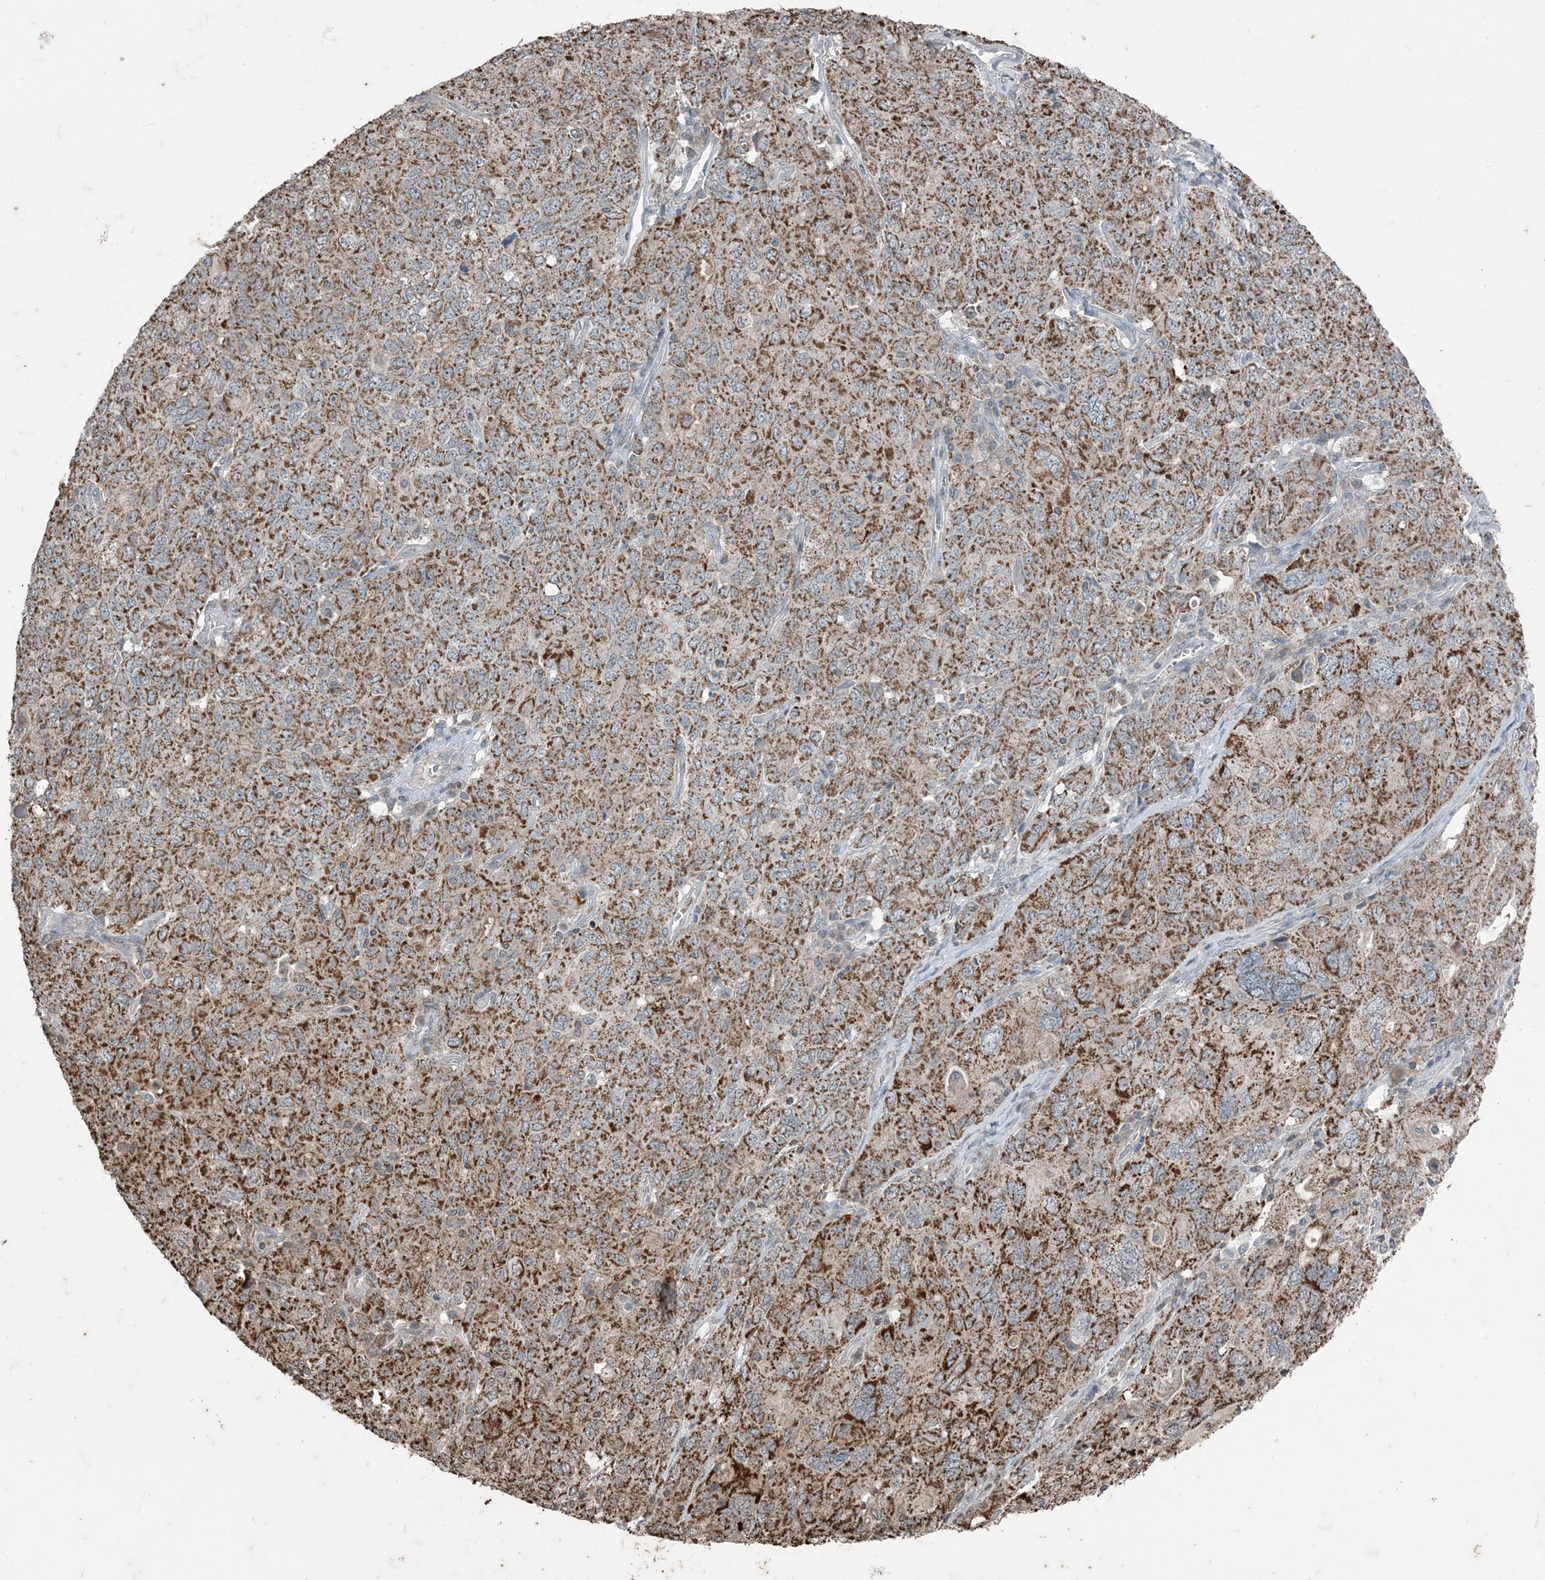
{"staining": {"intensity": "moderate", "quantity": ">75%", "location": "cytoplasmic/membranous"}, "tissue": "ovarian cancer", "cell_type": "Tumor cells", "image_type": "cancer", "snomed": [{"axis": "morphology", "description": "Carcinoma, endometroid"}, {"axis": "topography", "description": "Ovary"}], "caption": "This image exhibits endometroid carcinoma (ovarian) stained with immunohistochemistry to label a protein in brown. The cytoplasmic/membranous of tumor cells show moderate positivity for the protein. Nuclei are counter-stained blue.", "gene": "GNL1", "patient": {"sex": "female", "age": 62}}